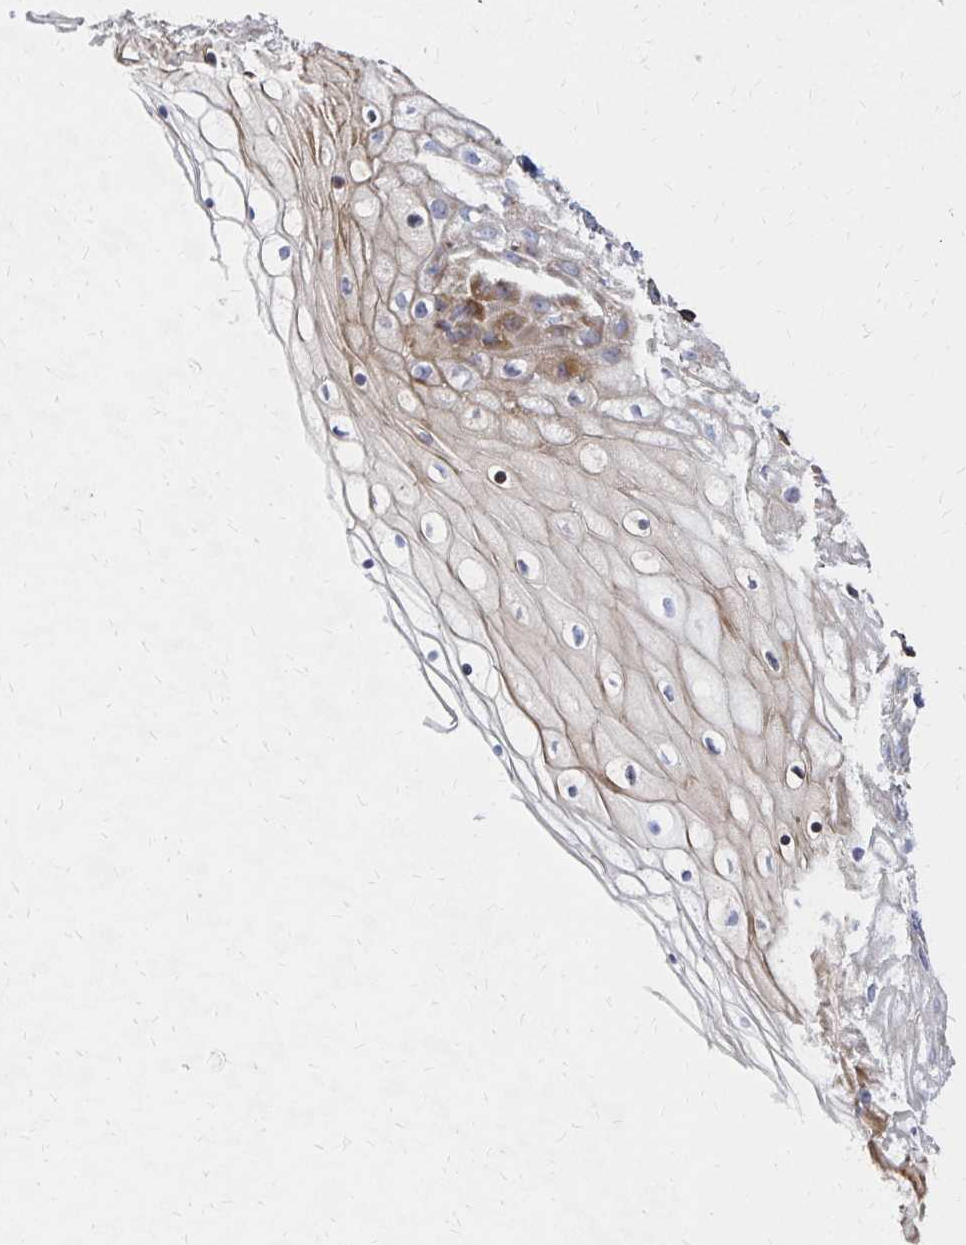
{"staining": {"intensity": "negative", "quantity": "none", "location": "none"}, "tissue": "cervix", "cell_type": "Glandular cells", "image_type": "normal", "snomed": [{"axis": "morphology", "description": "Normal tissue, NOS"}, {"axis": "topography", "description": "Cervix"}], "caption": "Immunohistochemical staining of unremarkable cervix reveals no significant positivity in glandular cells.", "gene": "MAN1A1", "patient": {"sex": "female", "age": 36}}